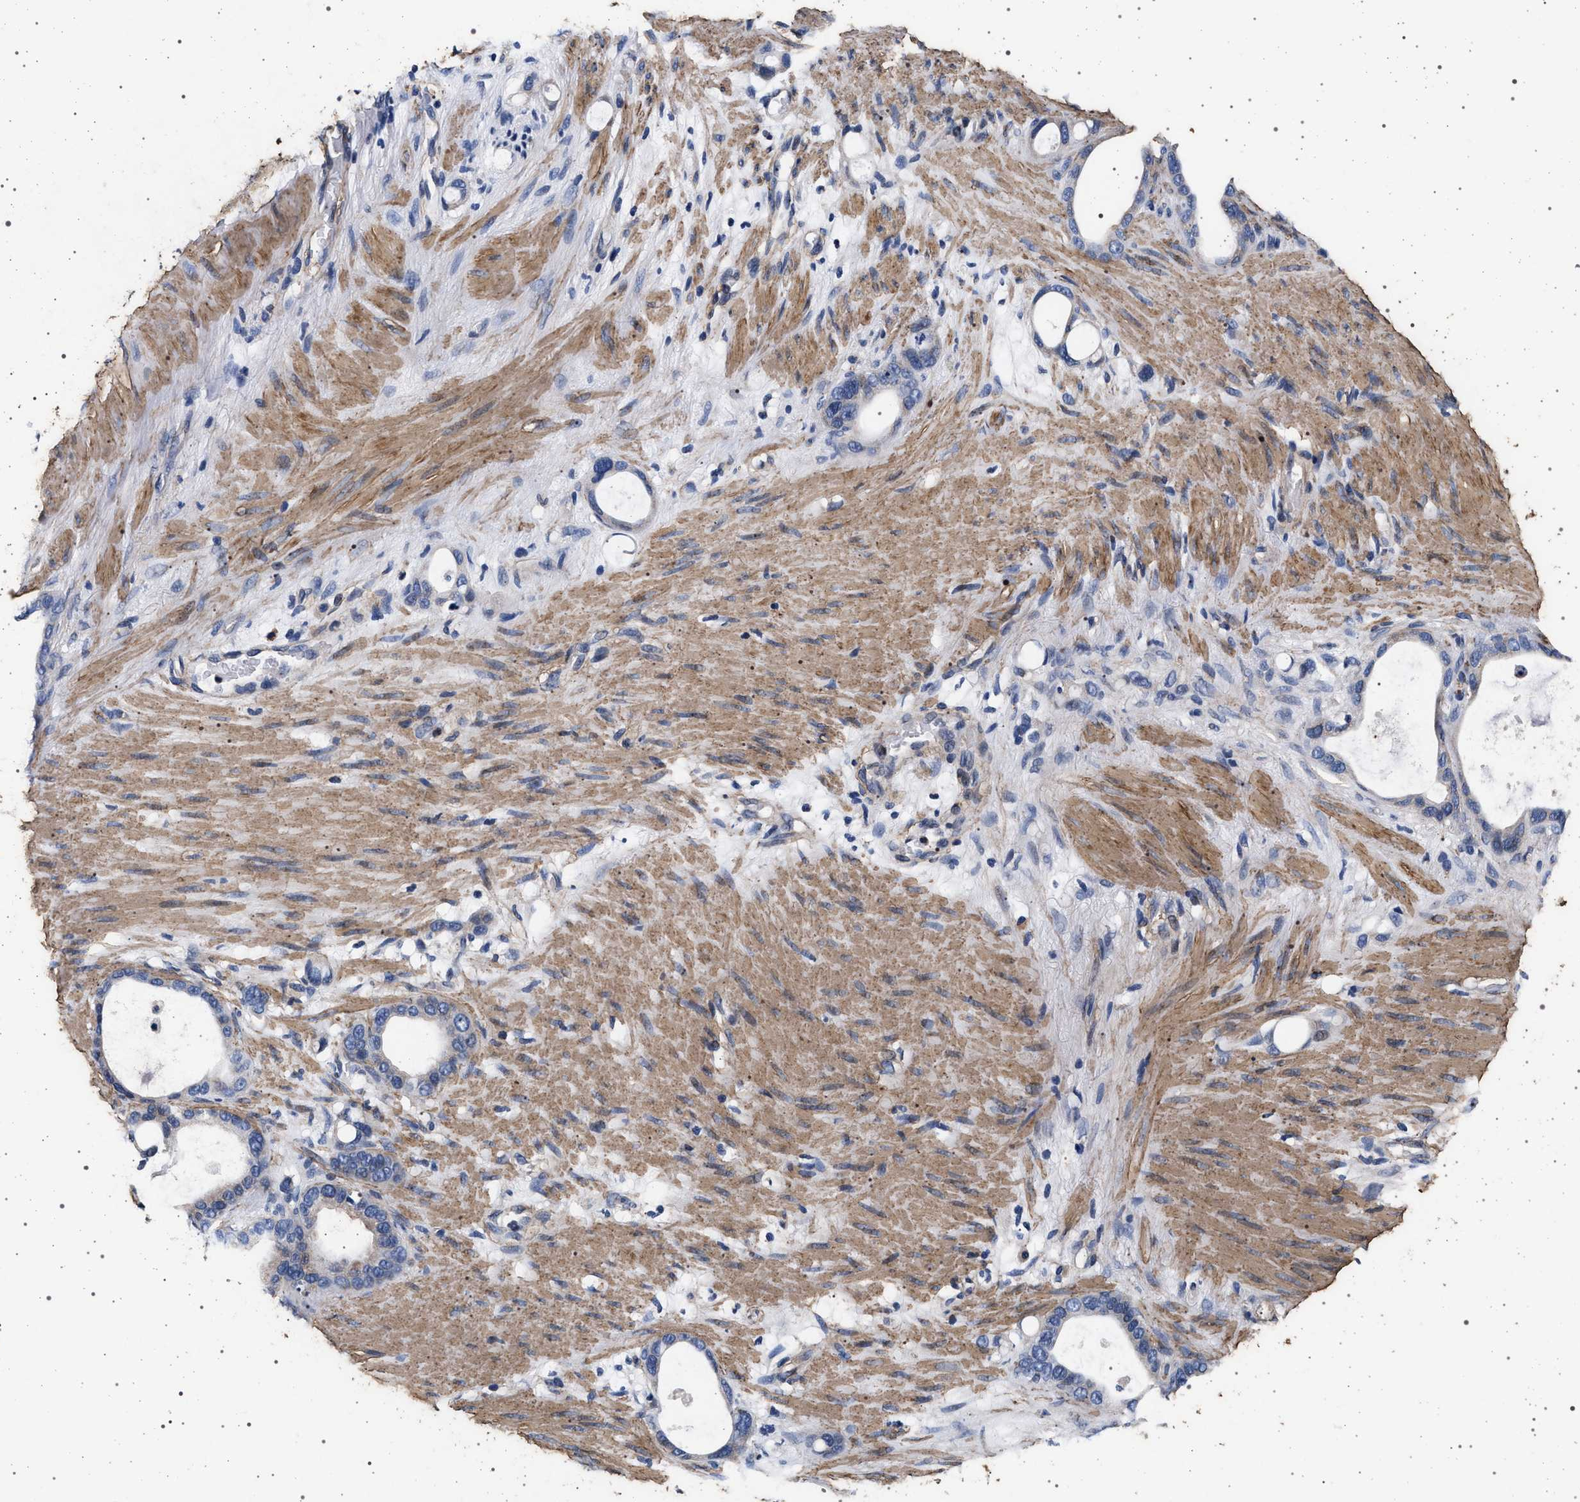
{"staining": {"intensity": "negative", "quantity": "none", "location": "none"}, "tissue": "stomach cancer", "cell_type": "Tumor cells", "image_type": "cancer", "snomed": [{"axis": "morphology", "description": "Adenocarcinoma, NOS"}, {"axis": "topography", "description": "Stomach"}], "caption": "The image exhibits no significant positivity in tumor cells of adenocarcinoma (stomach).", "gene": "KCNK6", "patient": {"sex": "female", "age": 75}}